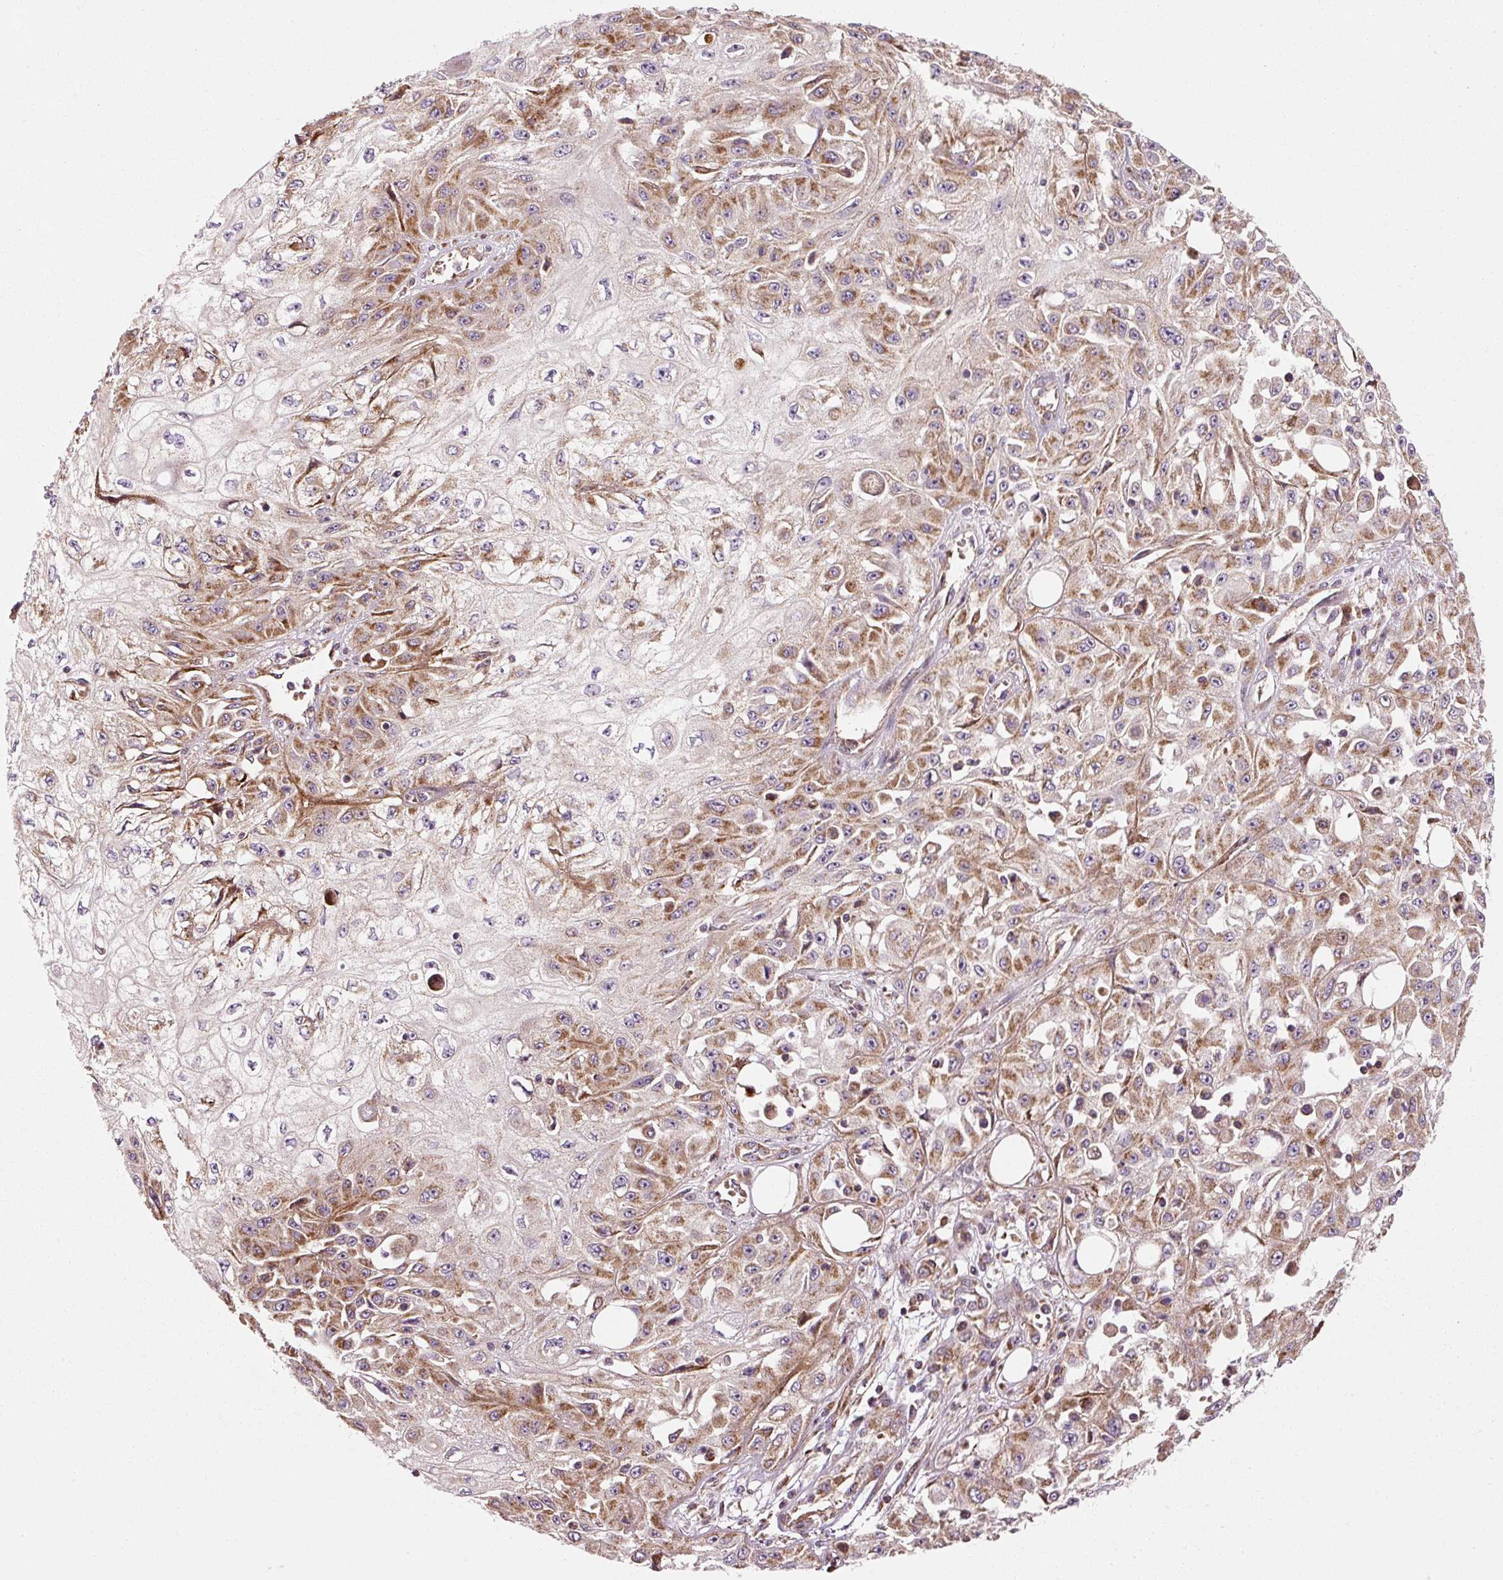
{"staining": {"intensity": "moderate", "quantity": ">75%", "location": "cytoplasmic/membranous"}, "tissue": "skin cancer", "cell_type": "Tumor cells", "image_type": "cancer", "snomed": [{"axis": "morphology", "description": "Squamous cell carcinoma, NOS"}, {"axis": "morphology", "description": "Squamous cell carcinoma, metastatic, NOS"}, {"axis": "topography", "description": "Skin"}, {"axis": "topography", "description": "Lymph node"}], "caption": "Immunohistochemistry micrograph of neoplastic tissue: skin cancer stained using immunohistochemistry shows medium levels of moderate protein expression localized specifically in the cytoplasmic/membranous of tumor cells, appearing as a cytoplasmic/membranous brown color.", "gene": "ISCU", "patient": {"sex": "male", "age": 75}}